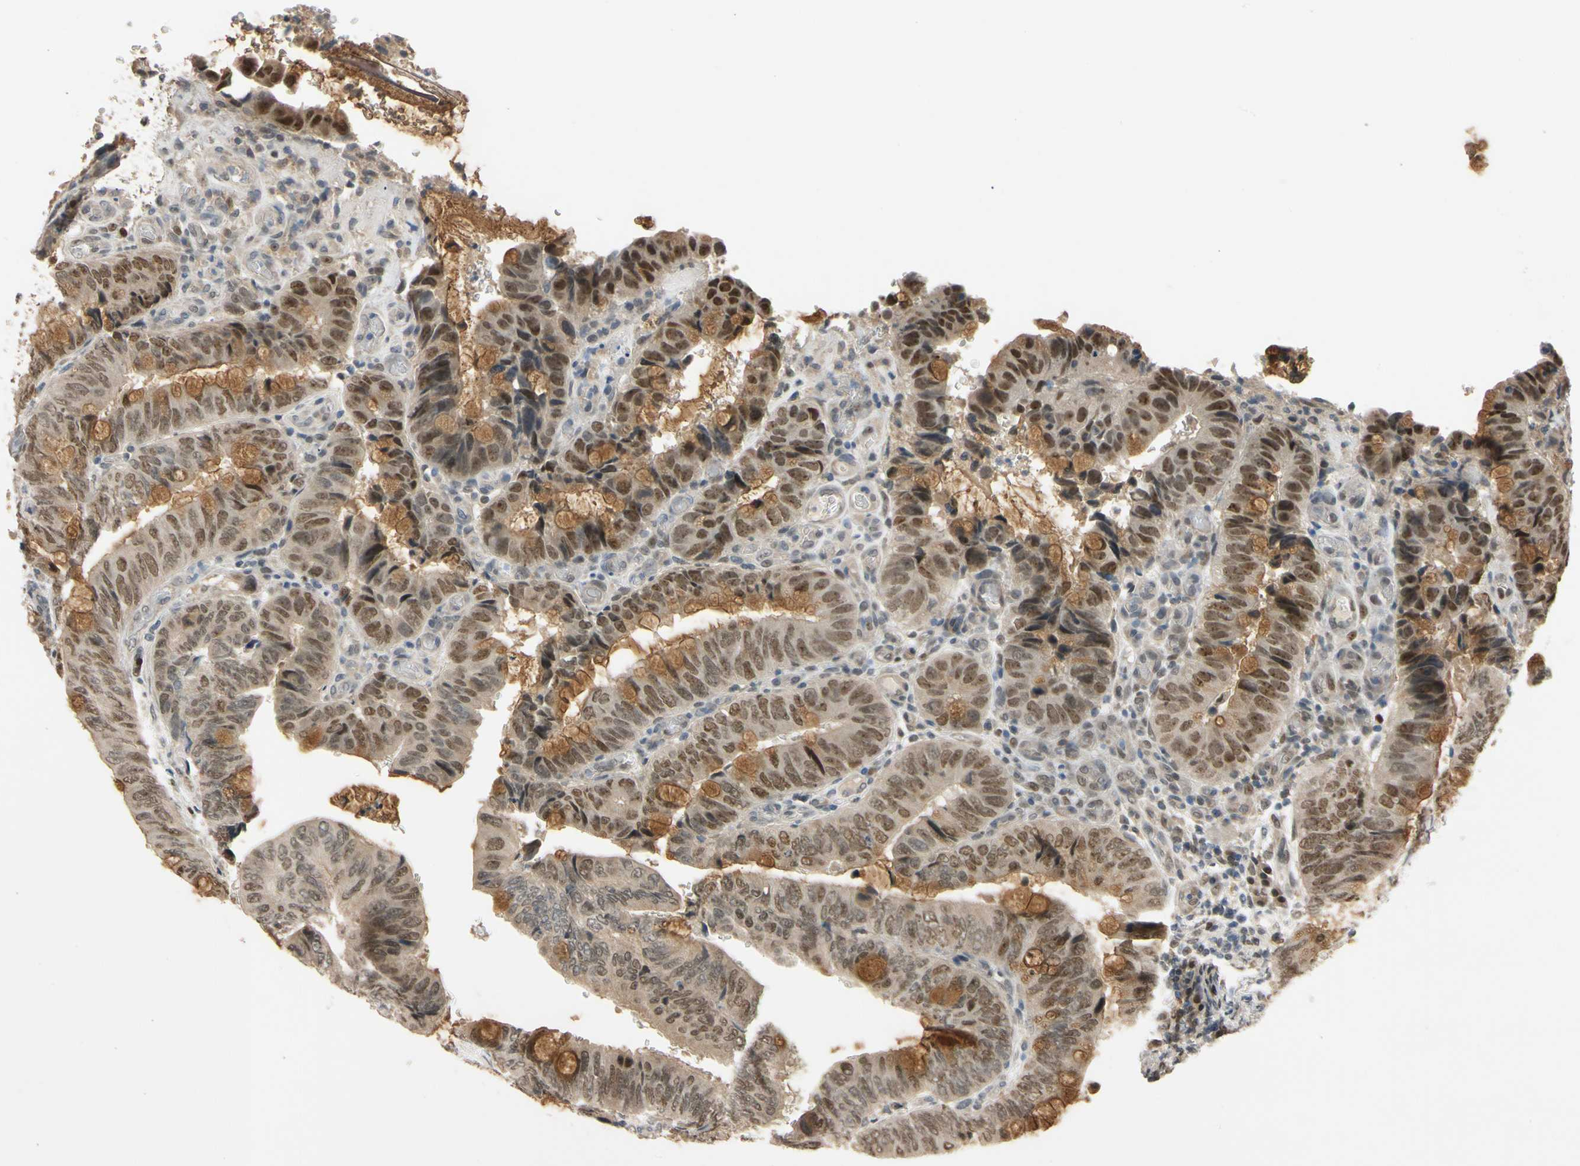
{"staining": {"intensity": "strong", "quantity": ">75%", "location": "cytoplasmic/membranous,nuclear"}, "tissue": "colorectal cancer", "cell_type": "Tumor cells", "image_type": "cancer", "snomed": [{"axis": "morphology", "description": "Normal tissue, NOS"}, {"axis": "morphology", "description": "Adenocarcinoma, NOS"}, {"axis": "topography", "description": "Rectum"}, {"axis": "topography", "description": "Peripheral nerve tissue"}], "caption": "Human colorectal cancer stained with a brown dye exhibits strong cytoplasmic/membranous and nuclear positive expression in approximately >75% of tumor cells.", "gene": "RIOX2", "patient": {"sex": "male", "age": 92}}